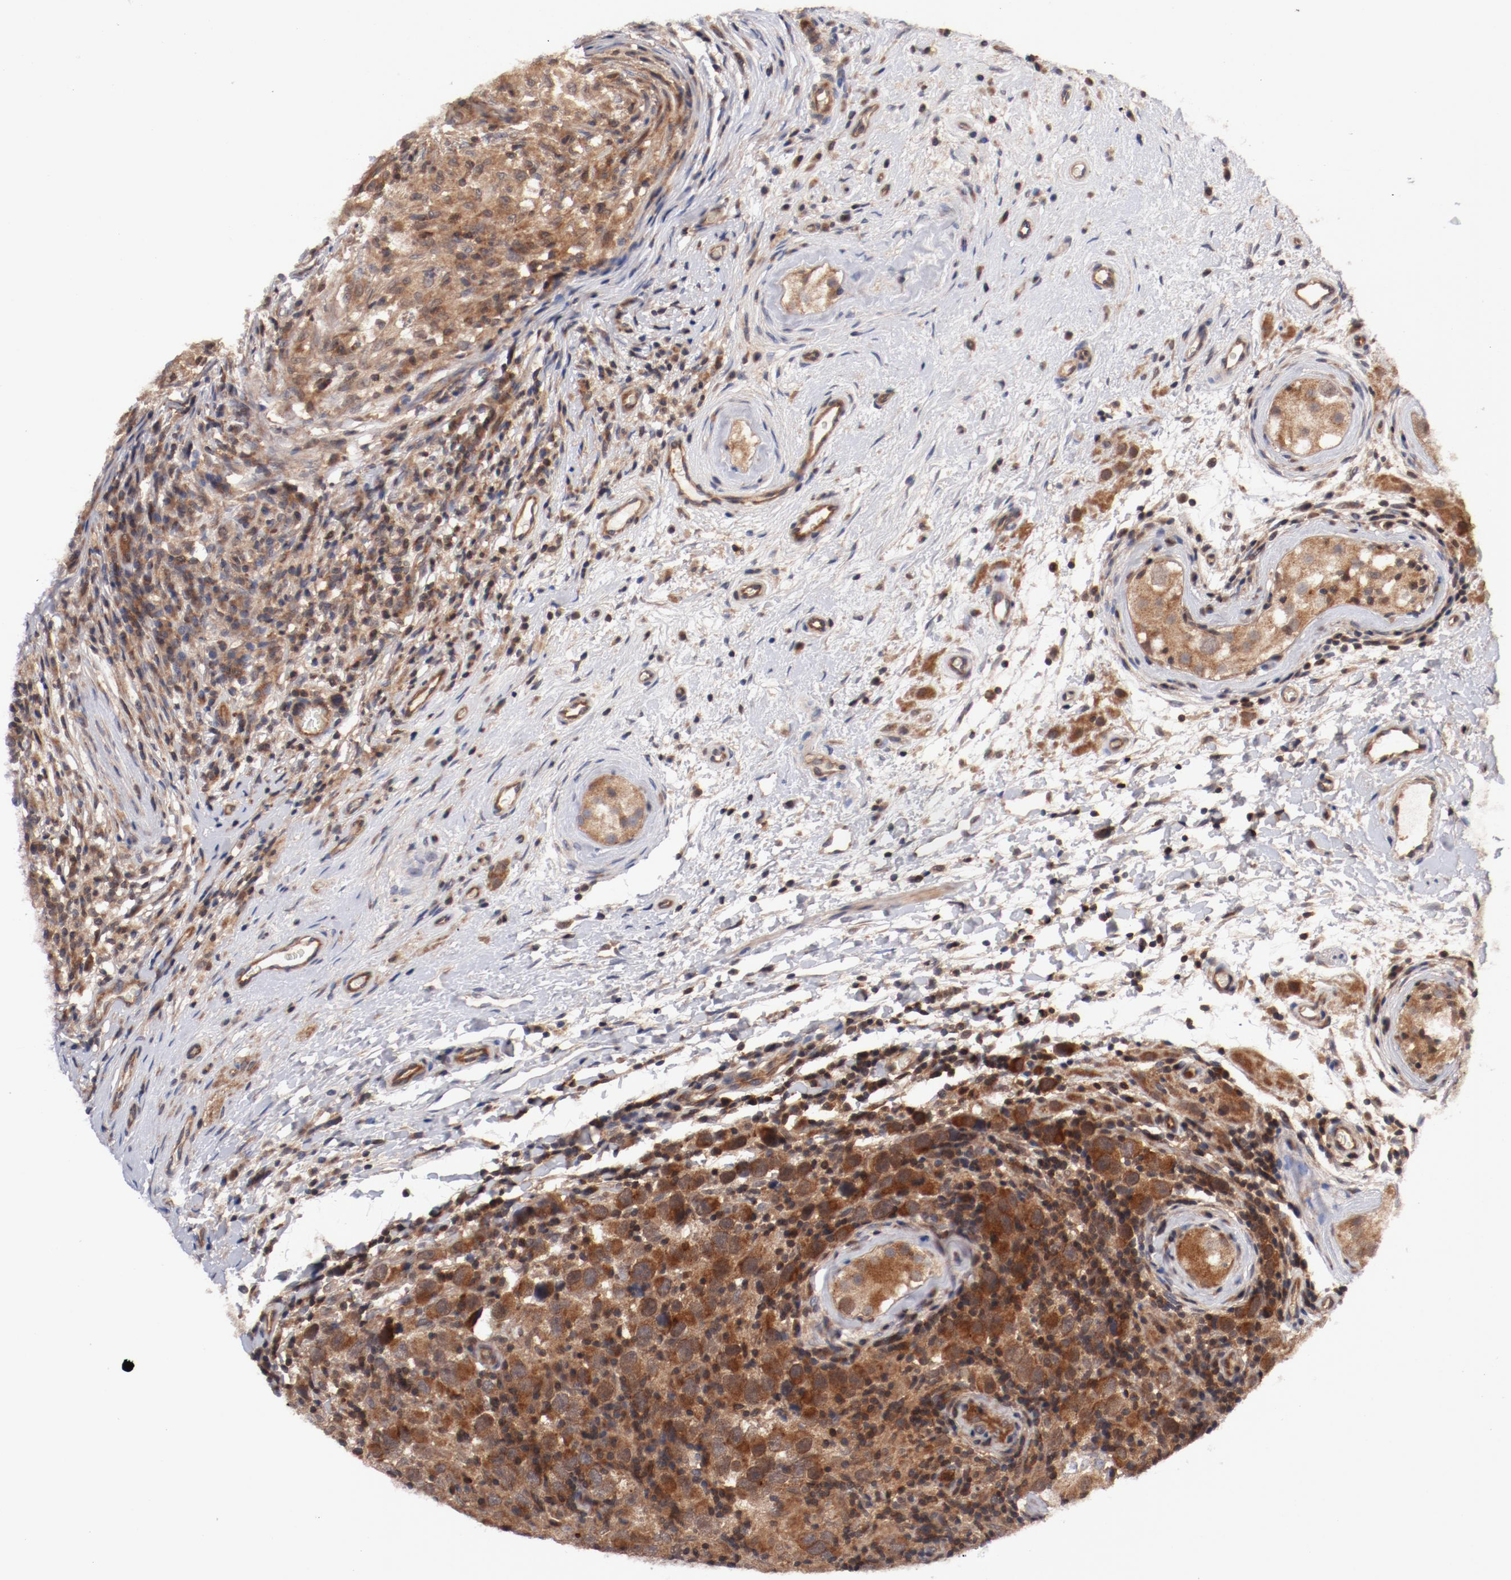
{"staining": {"intensity": "moderate", "quantity": ">75%", "location": "cytoplasmic/membranous"}, "tissue": "testis cancer", "cell_type": "Tumor cells", "image_type": "cancer", "snomed": [{"axis": "morphology", "description": "Carcinoma, Embryonal, NOS"}, {"axis": "topography", "description": "Testis"}], "caption": "Immunohistochemistry (IHC) image of testis cancer (embryonal carcinoma) stained for a protein (brown), which exhibits medium levels of moderate cytoplasmic/membranous staining in approximately >75% of tumor cells.", "gene": "GUF1", "patient": {"sex": "male", "age": 21}}